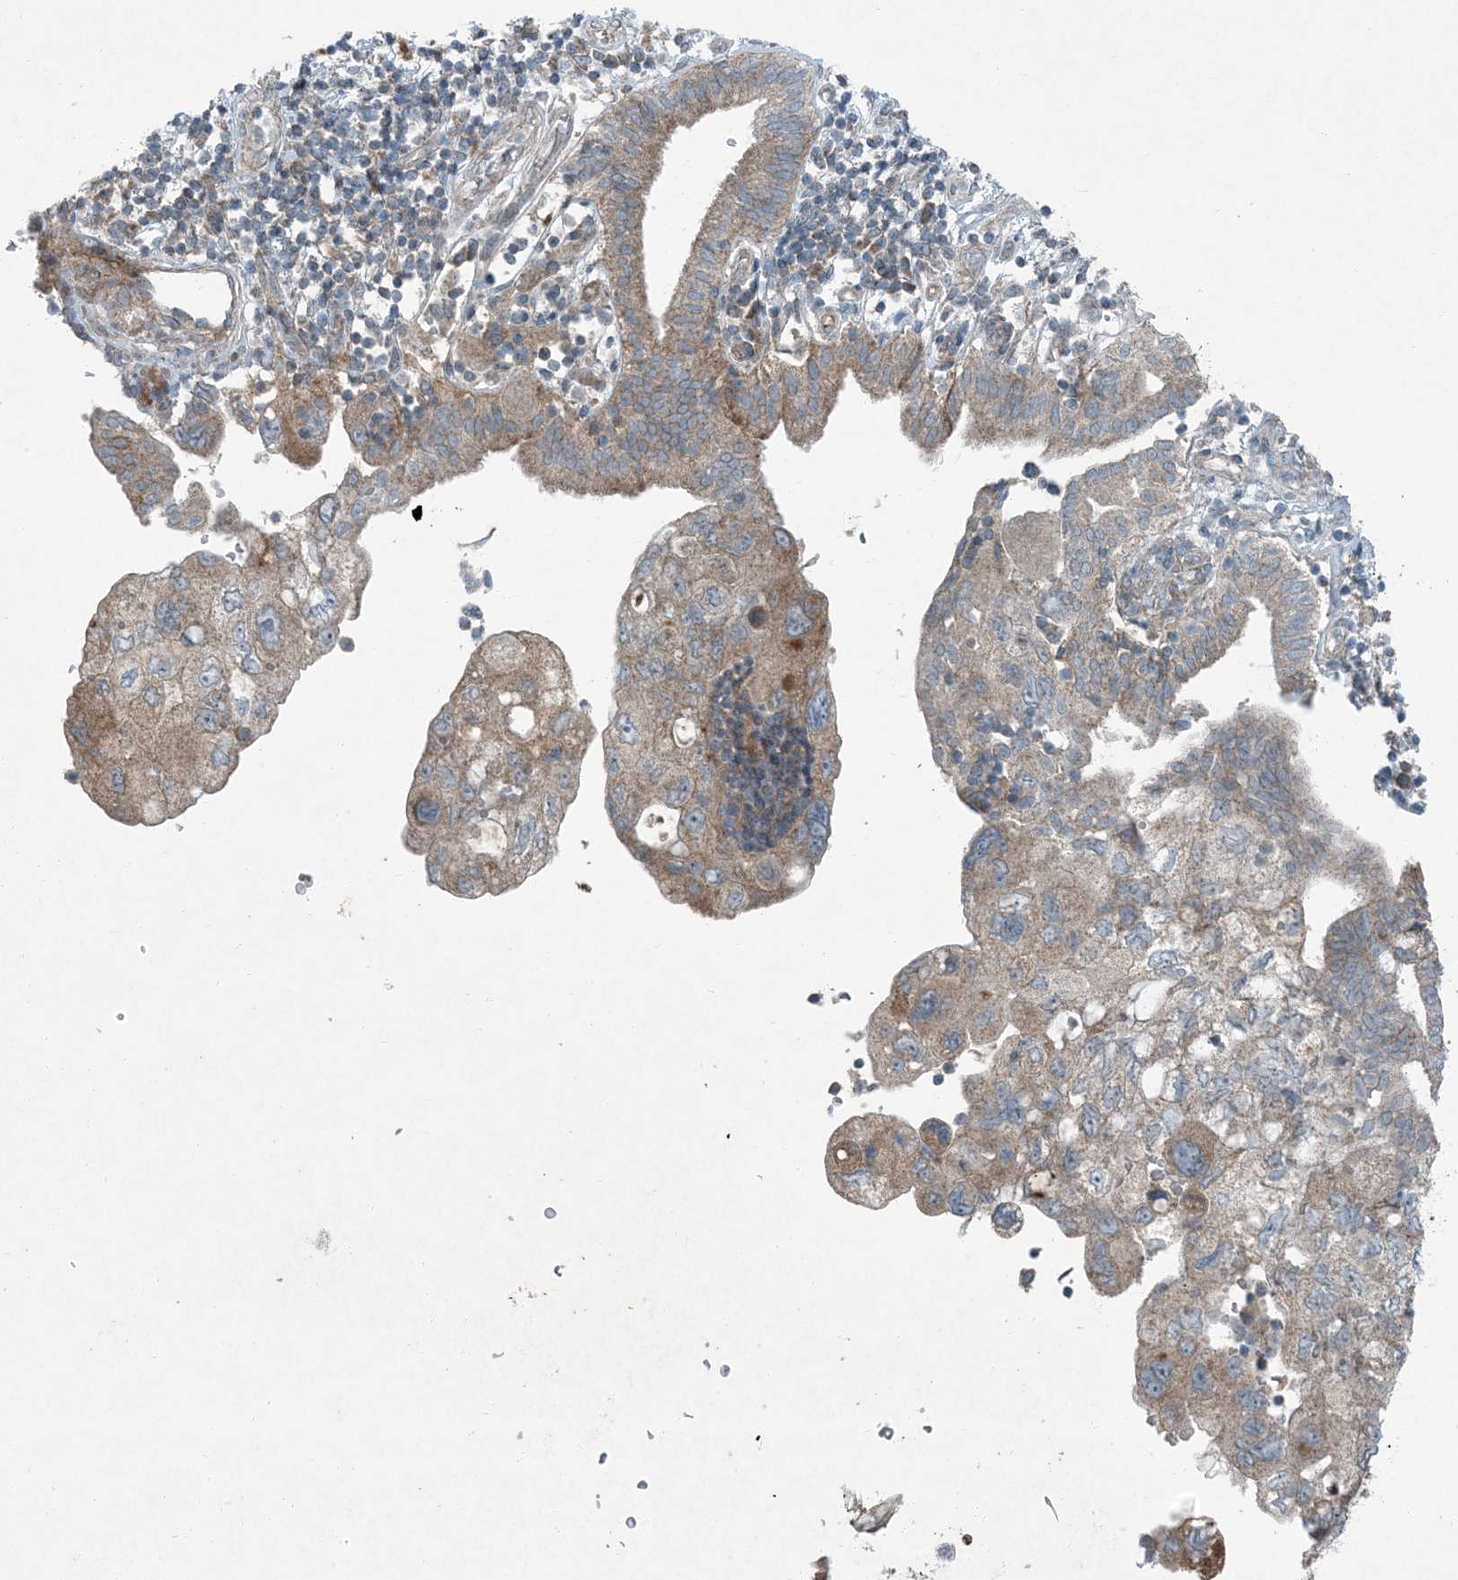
{"staining": {"intensity": "moderate", "quantity": "25%-75%", "location": "cytoplasmic/membranous"}, "tissue": "pancreatic cancer", "cell_type": "Tumor cells", "image_type": "cancer", "snomed": [{"axis": "morphology", "description": "Adenocarcinoma, NOS"}, {"axis": "topography", "description": "Pancreas"}], "caption": "Human pancreatic adenocarcinoma stained with a brown dye shows moderate cytoplasmic/membranous positive staining in approximately 25%-75% of tumor cells.", "gene": "APOM", "patient": {"sex": "female", "age": 73}}